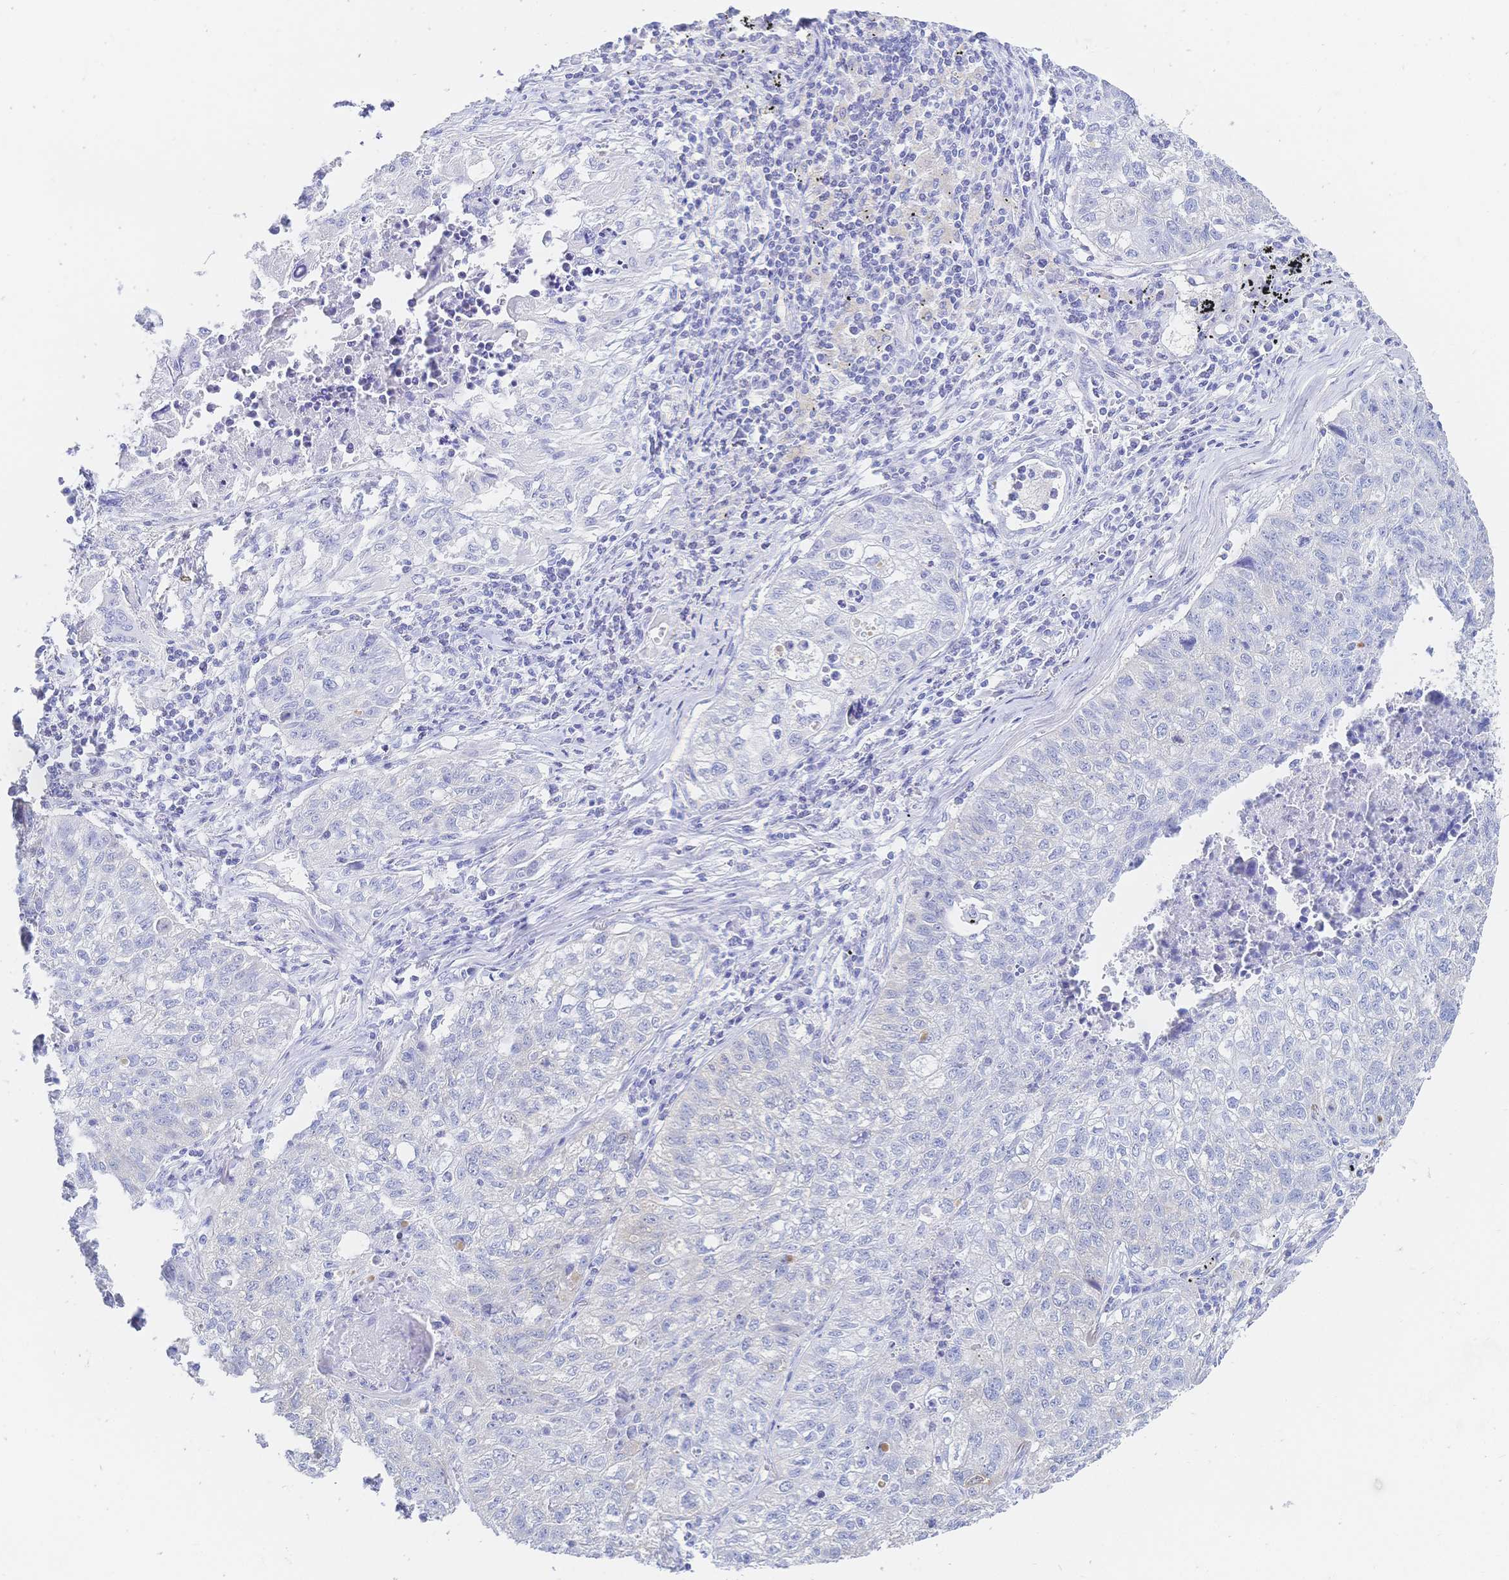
{"staining": {"intensity": "negative", "quantity": "none", "location": "none"}, "tissue": "lung cancer", "cell_type": "Tumor cells", "image_type": "cancer", "snomed": [{"axis": "morphology", "description": "Normal morphology"}, {"axis": "morphology", "description": "Aneuploidy"}, {"axis": "morphology", "description": "Squamous cell carcinoma, NOS"}, {"axis": "topography", "description": "Lymph node"}, {"axis": "topography", "description": "Lung"}], "caption": "DAB immunohistochemical staining of human lung cancer (aneuploidy) exhibits no significant expression in tumor cells.", "gene": "RRM1", "patient": {"sex": "female", "age": 76}}